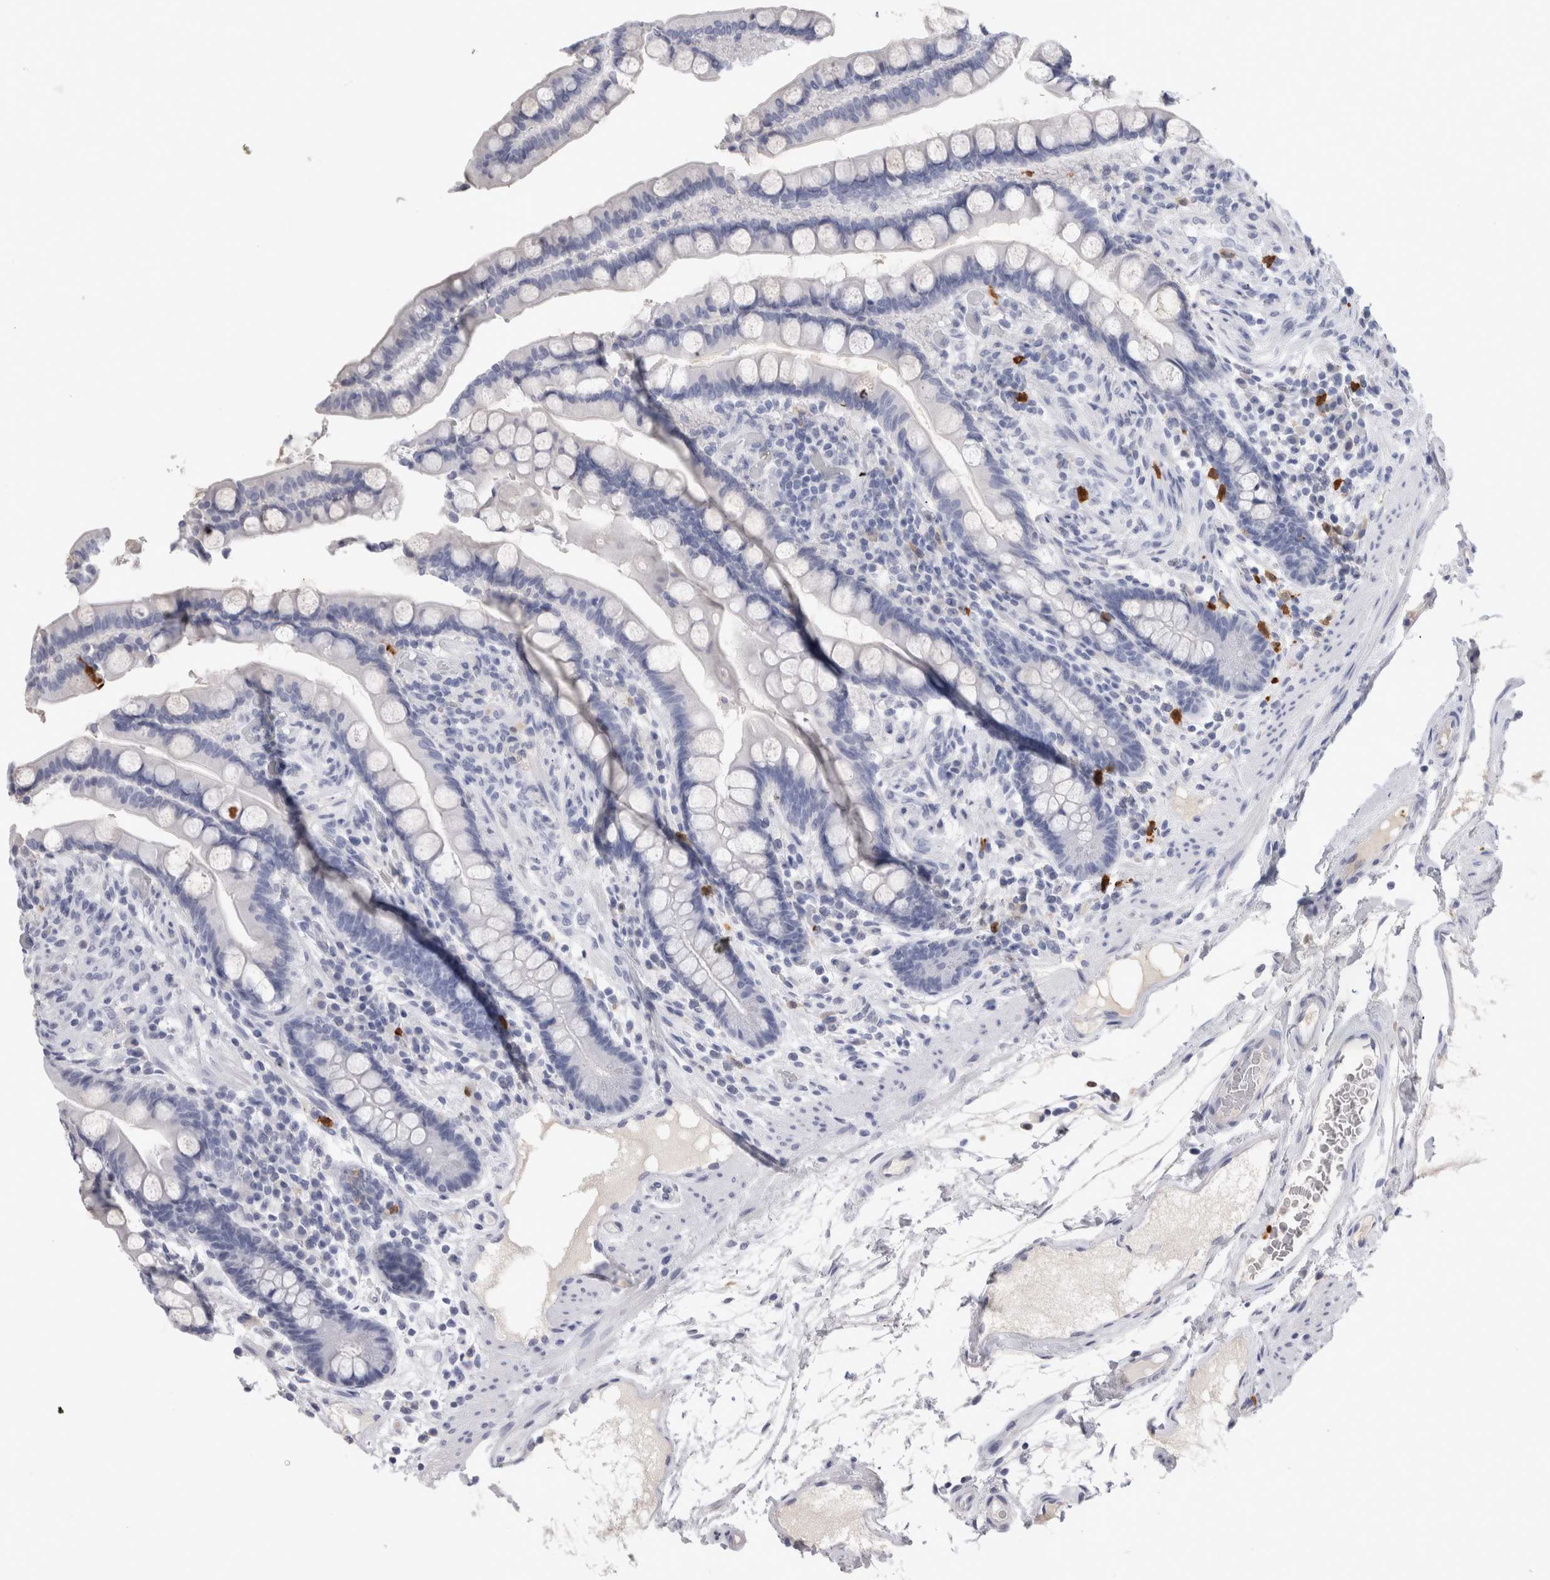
{"staining": {"intensity": "negative", "quantity": "none", "location": "none"}, "tissue": "colon", "cell_type": "Endothelial cells", "image_type": "normal", "snomed": [{"axis": "morphology", "description": "Normal tissue, NOS"}, {"axis": "topography", "description": "Colon"}], "caption": "Immunohistochemistry (IHC) of unremarkable human colon demonstrates no positivity in endothelial cells.", "gene": "S100A12", "patient": {"sex": "male", "age": 73}}